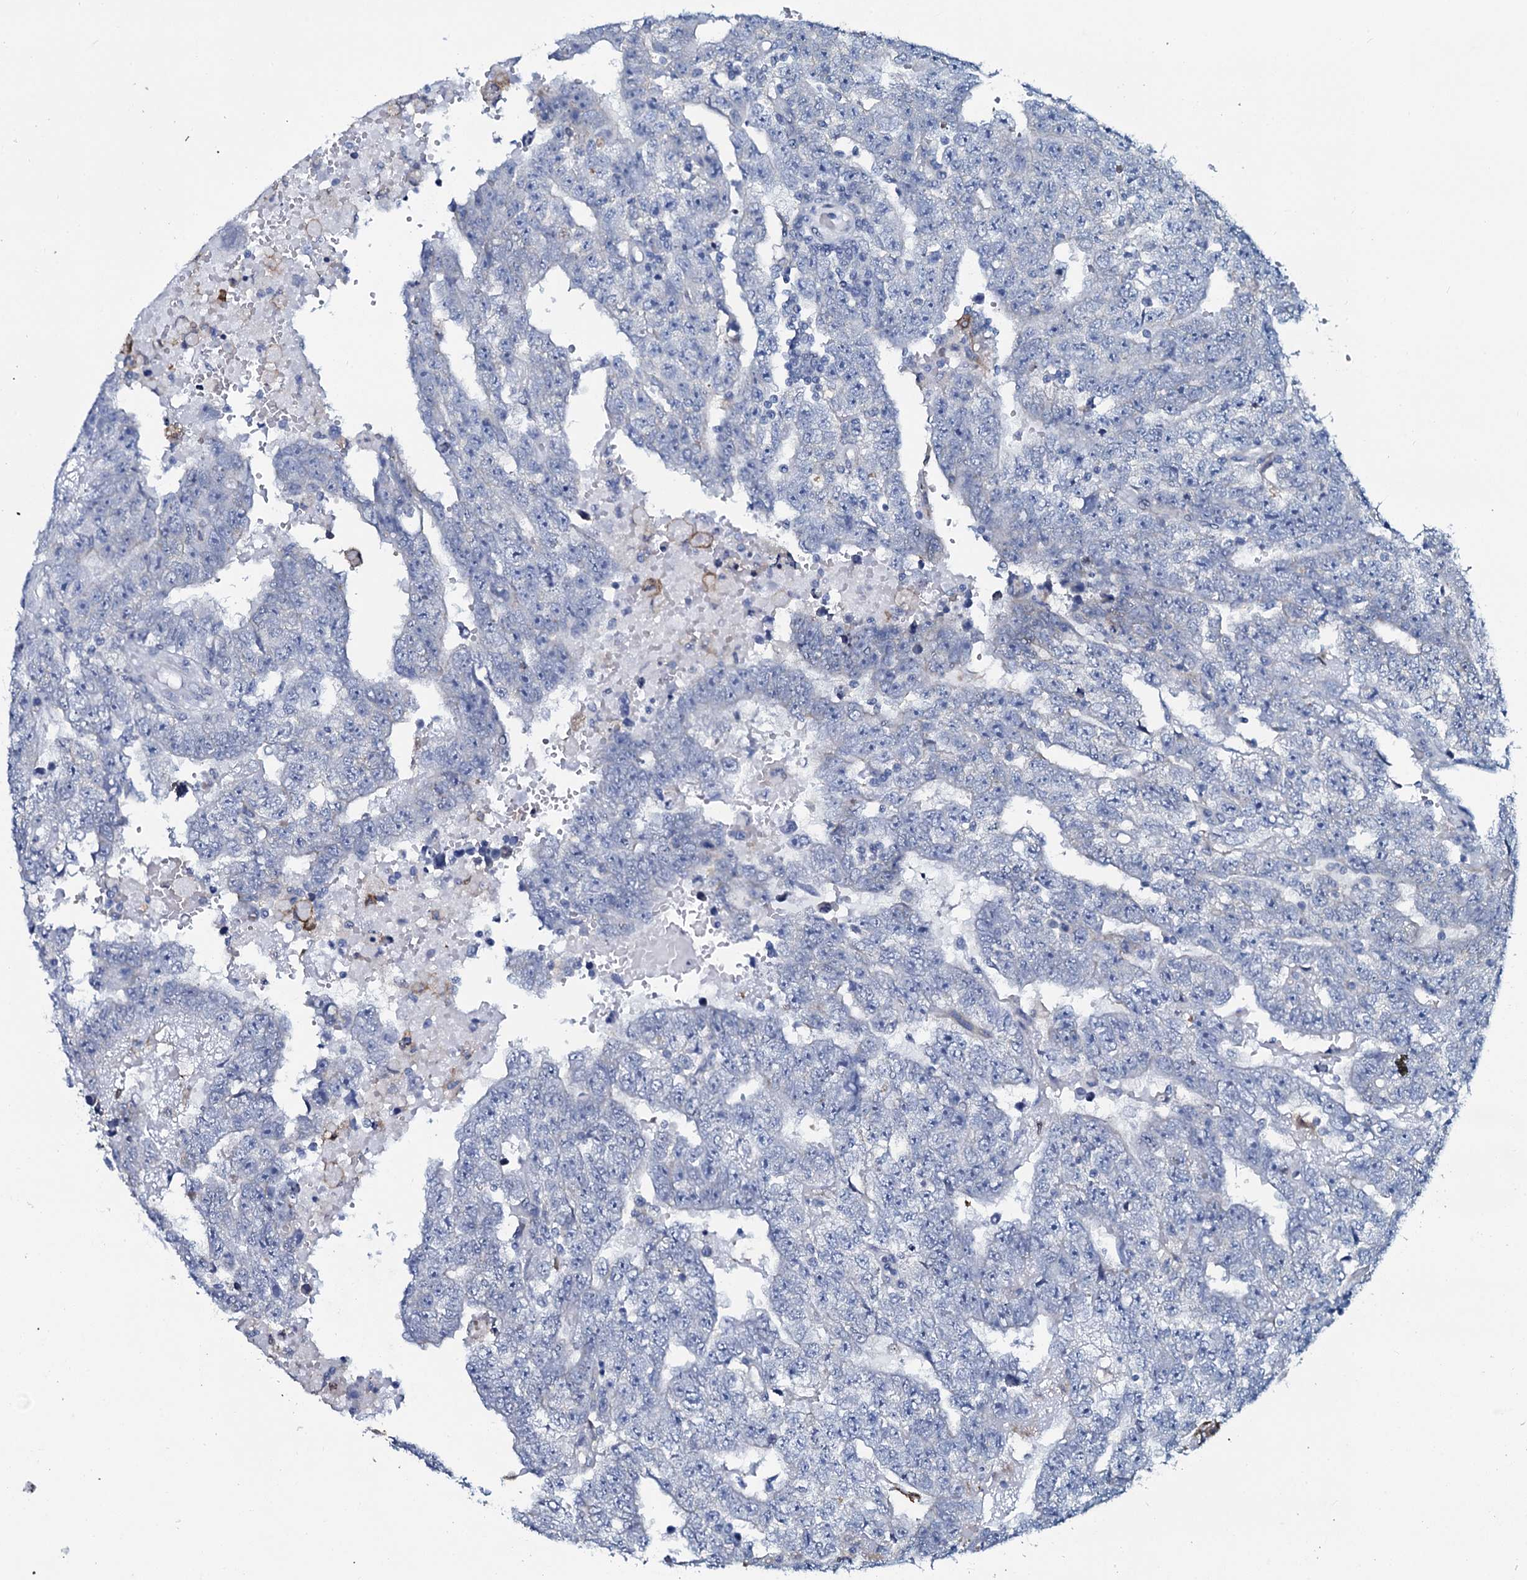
{"staining": {"intensity": "negative", "quantity": "none", "location": "none"}, "tissue": "testis cancer", "cell_type": "Tumor cells", "image_type": "cancer", "snomed": [{"axis": "morphology", "description": "Carcinoma, Embryonal, NOS"}, {"axis": "topography", "description": "Testis"}], "caption": "Testis cancer (embryonal carcinoma) was stained to show a protein in brown. There is no significant staining in tumor cells. (DAB IHC with hematoxylin counter stain).", "gene": "SLC4A7", "patient": {"sex": "male", "age": 25}}